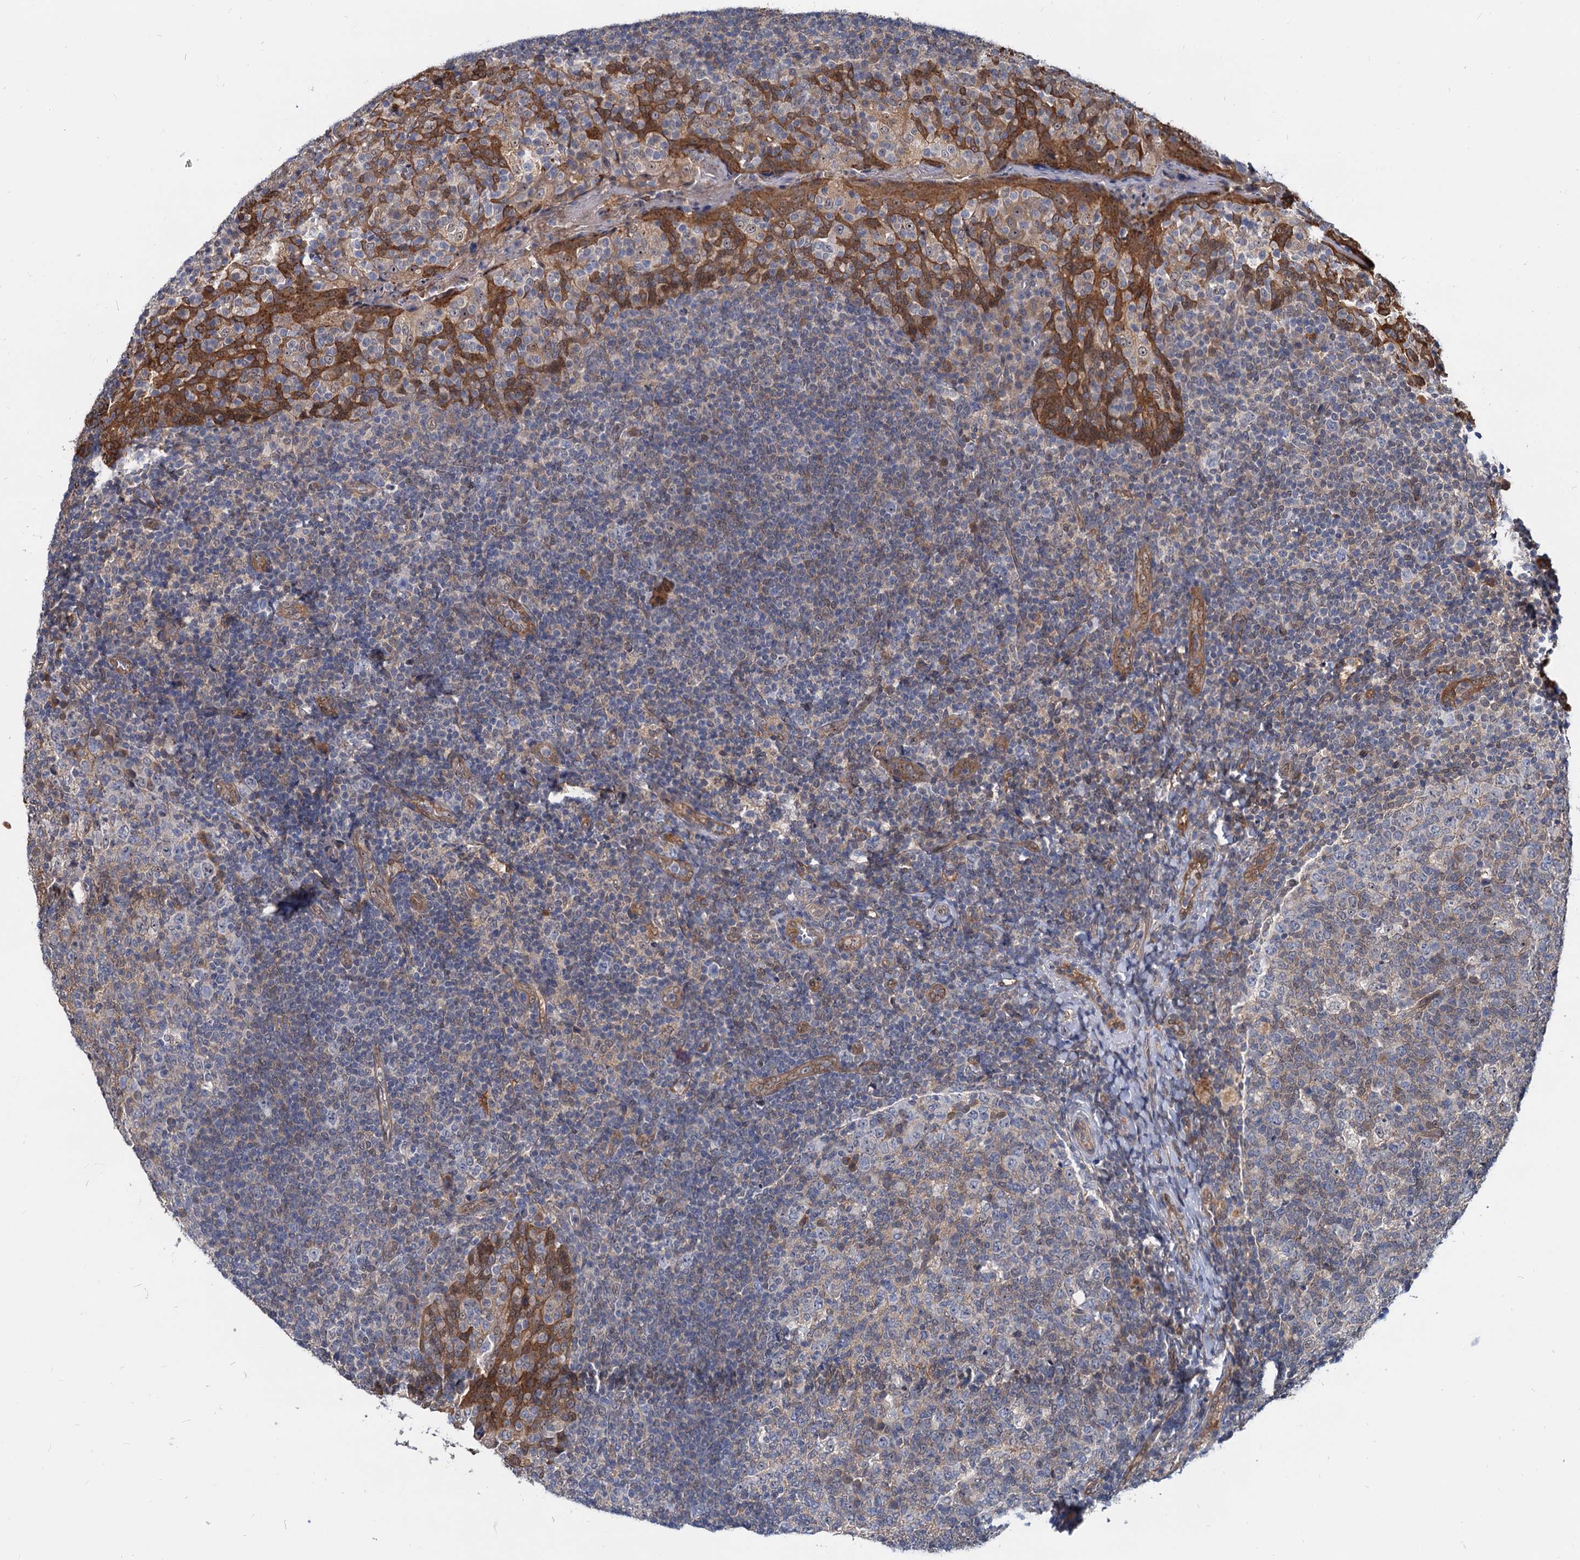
{"staining": {"intensity": "weak", "quantity": "<25%", "location": "cytoplasmic/membranous"}, "tissue": "tonsil", "cell_type": "Germinal center cells", "image_type": "normal", "snomed": [{"axis": "morphology", "description": "Normal tissue, NOS"}, {"axis": "topography", "description": "Tonsil"}], "caption": "Immunohistochemistry (IHC) histopathology image of normal tonsil: human tonsil stained with DAB (3,3'-diaminobenzidine) exhibits no significant protein staining in germinal center cells. The staining was performed using DAB to visualize the protein expression in brown, while the nuclei were stained in blue with hematoxylin (Magnification: 20x).", "gene": "SNX15", "patient": {"sex": "female", "age": 19}}